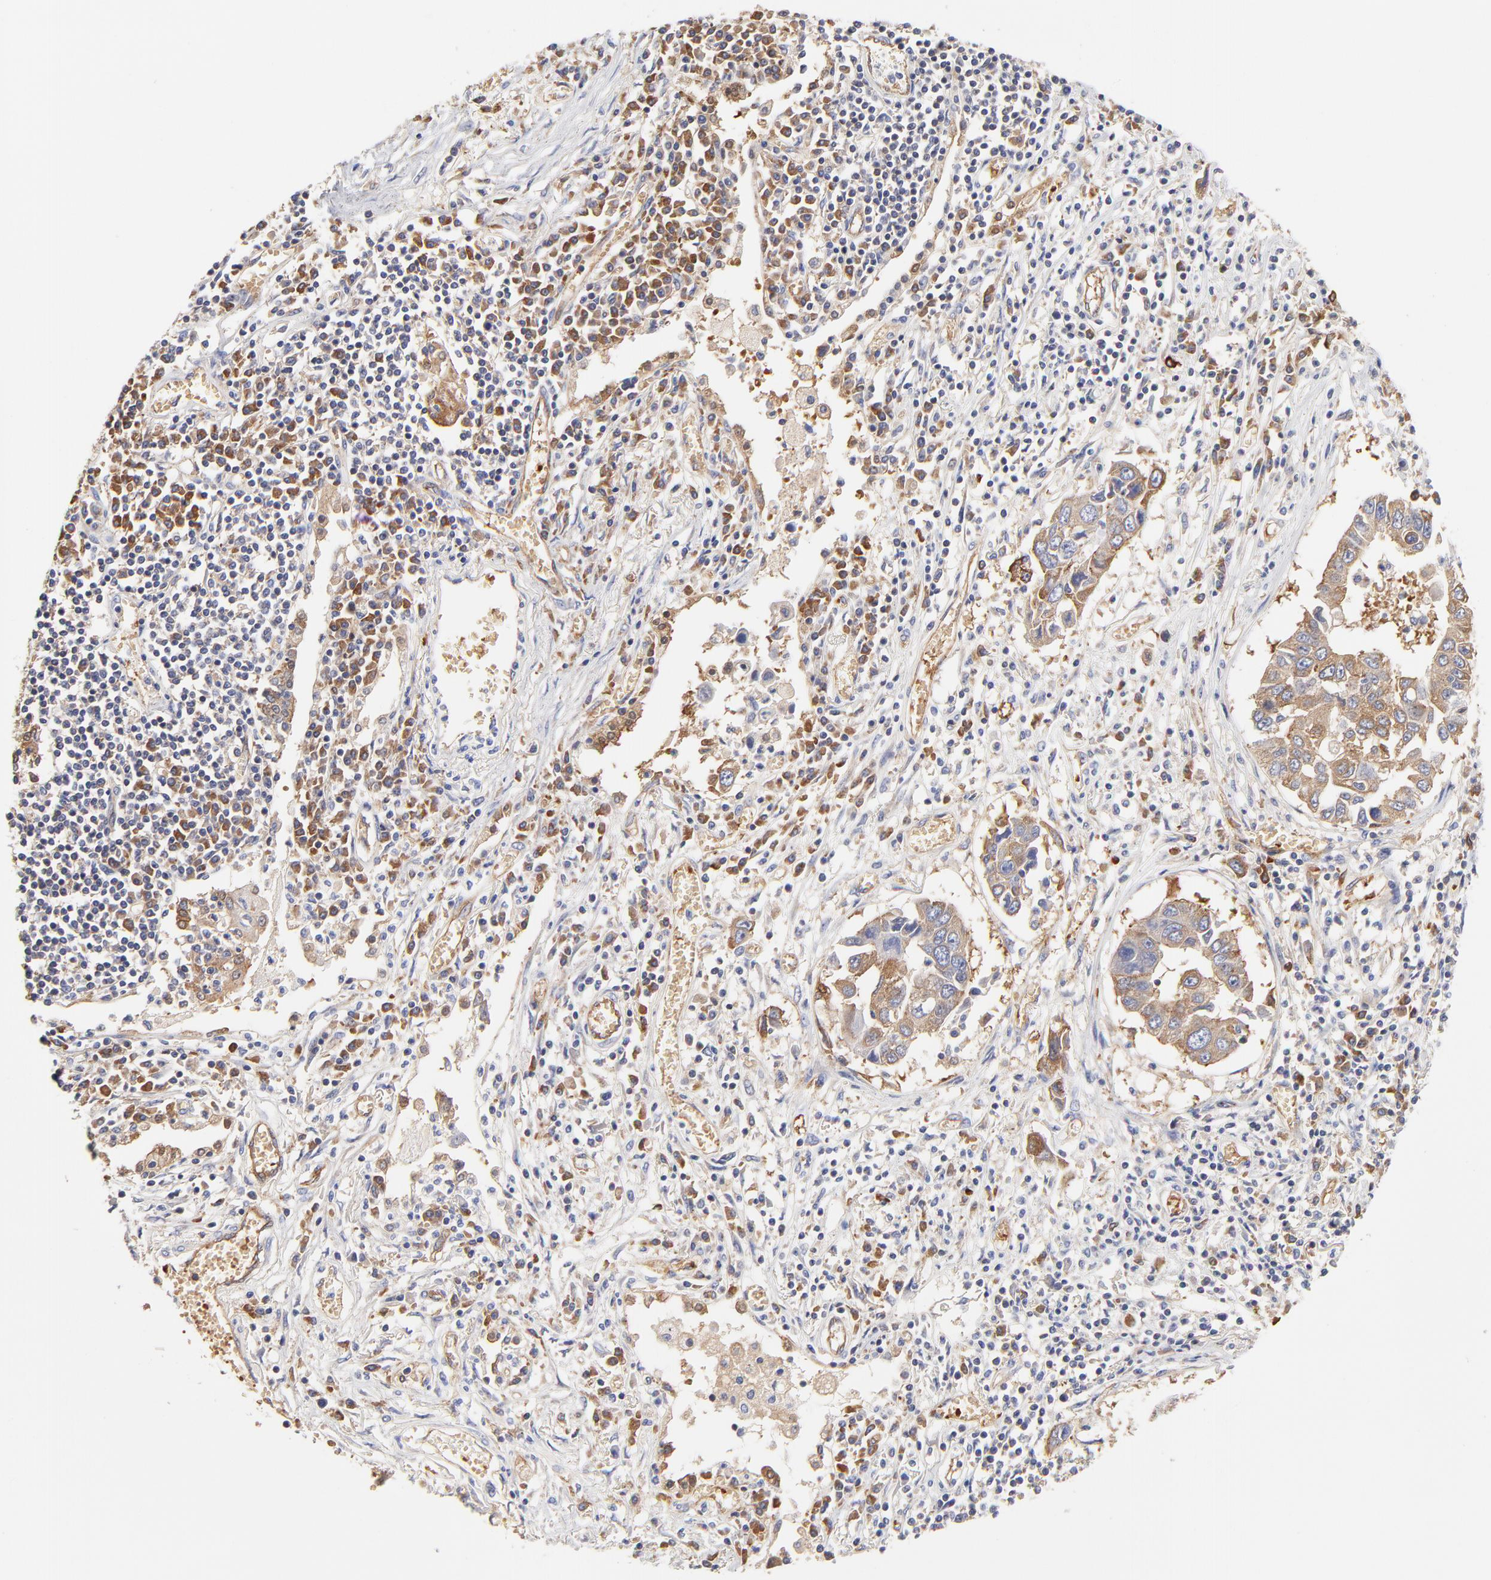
{"staining": {"intensity": "moderate", "quantity": ">75%", "location": "cytoplasmic/membranous"}, "tissue": "lung cancer", "cell_type": "Tumor cells", "image_type": "cancer", "snomed": [{"axis": "morphology", "description": "Squamous cell carcinoma, NOS"}, {"axis": "topography", "description": "Lung"}], "caption": "Immunohistochemical staining of human lung squamous cell carcinoma displays medium levels of moderate cytoplasmic/membranous protein positivity in about >75% of tumor cells. The staining is performed using DAB (3,3'-diaminobenzidine) brown chromogen to label protein expression. The nuclei are counter-stained blue using hematoxylin.", "gene": "CD2AP", "patient": {"sex": "male", "age": 71}}